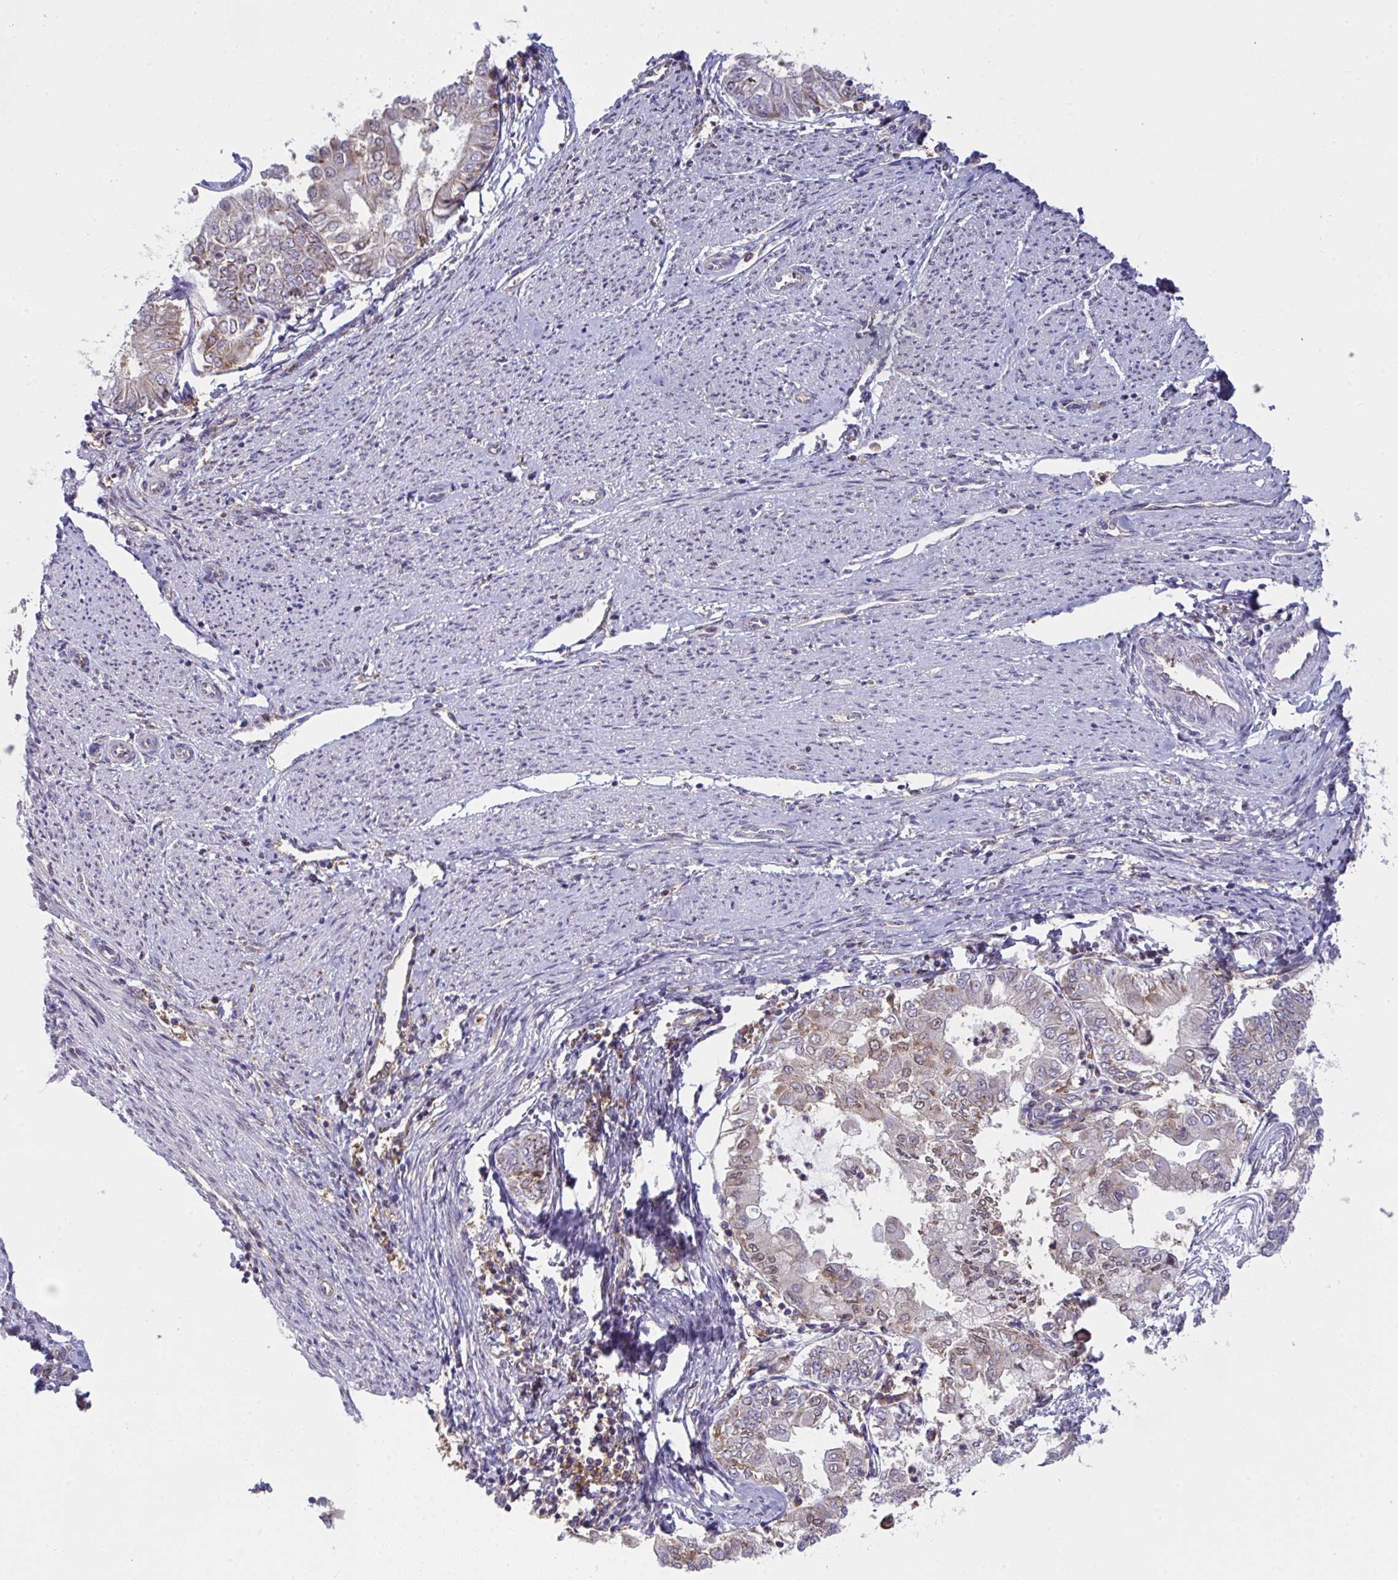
{"staining": {"intensity": "moderate", "quantity": "25%-75%", "location": "cytoplasmic/membranous,nuclear"}, "tissue": "endometrial cancer", "cell_type": "Tumor cells", "image_type": "cancer", "snomed": [{"axis": "morphology", "description": "Adenocarcinoma, NOS"}, {"axis": "topography", "description": "Endometrium"}], "caption": "High-magnification brightfield microscopy of endometrial cancer stained with DAB (3,3'-diaminobenzidine) (brown) and counterstained with hematoxylin (blue). tumor cells exhibit moderate cytoplasmic/membranous and nuclear staining is present in approximately25%-75% of cells.", "gene": "ALDH16A1", "patient": {"sex": "female", "age": 68}}